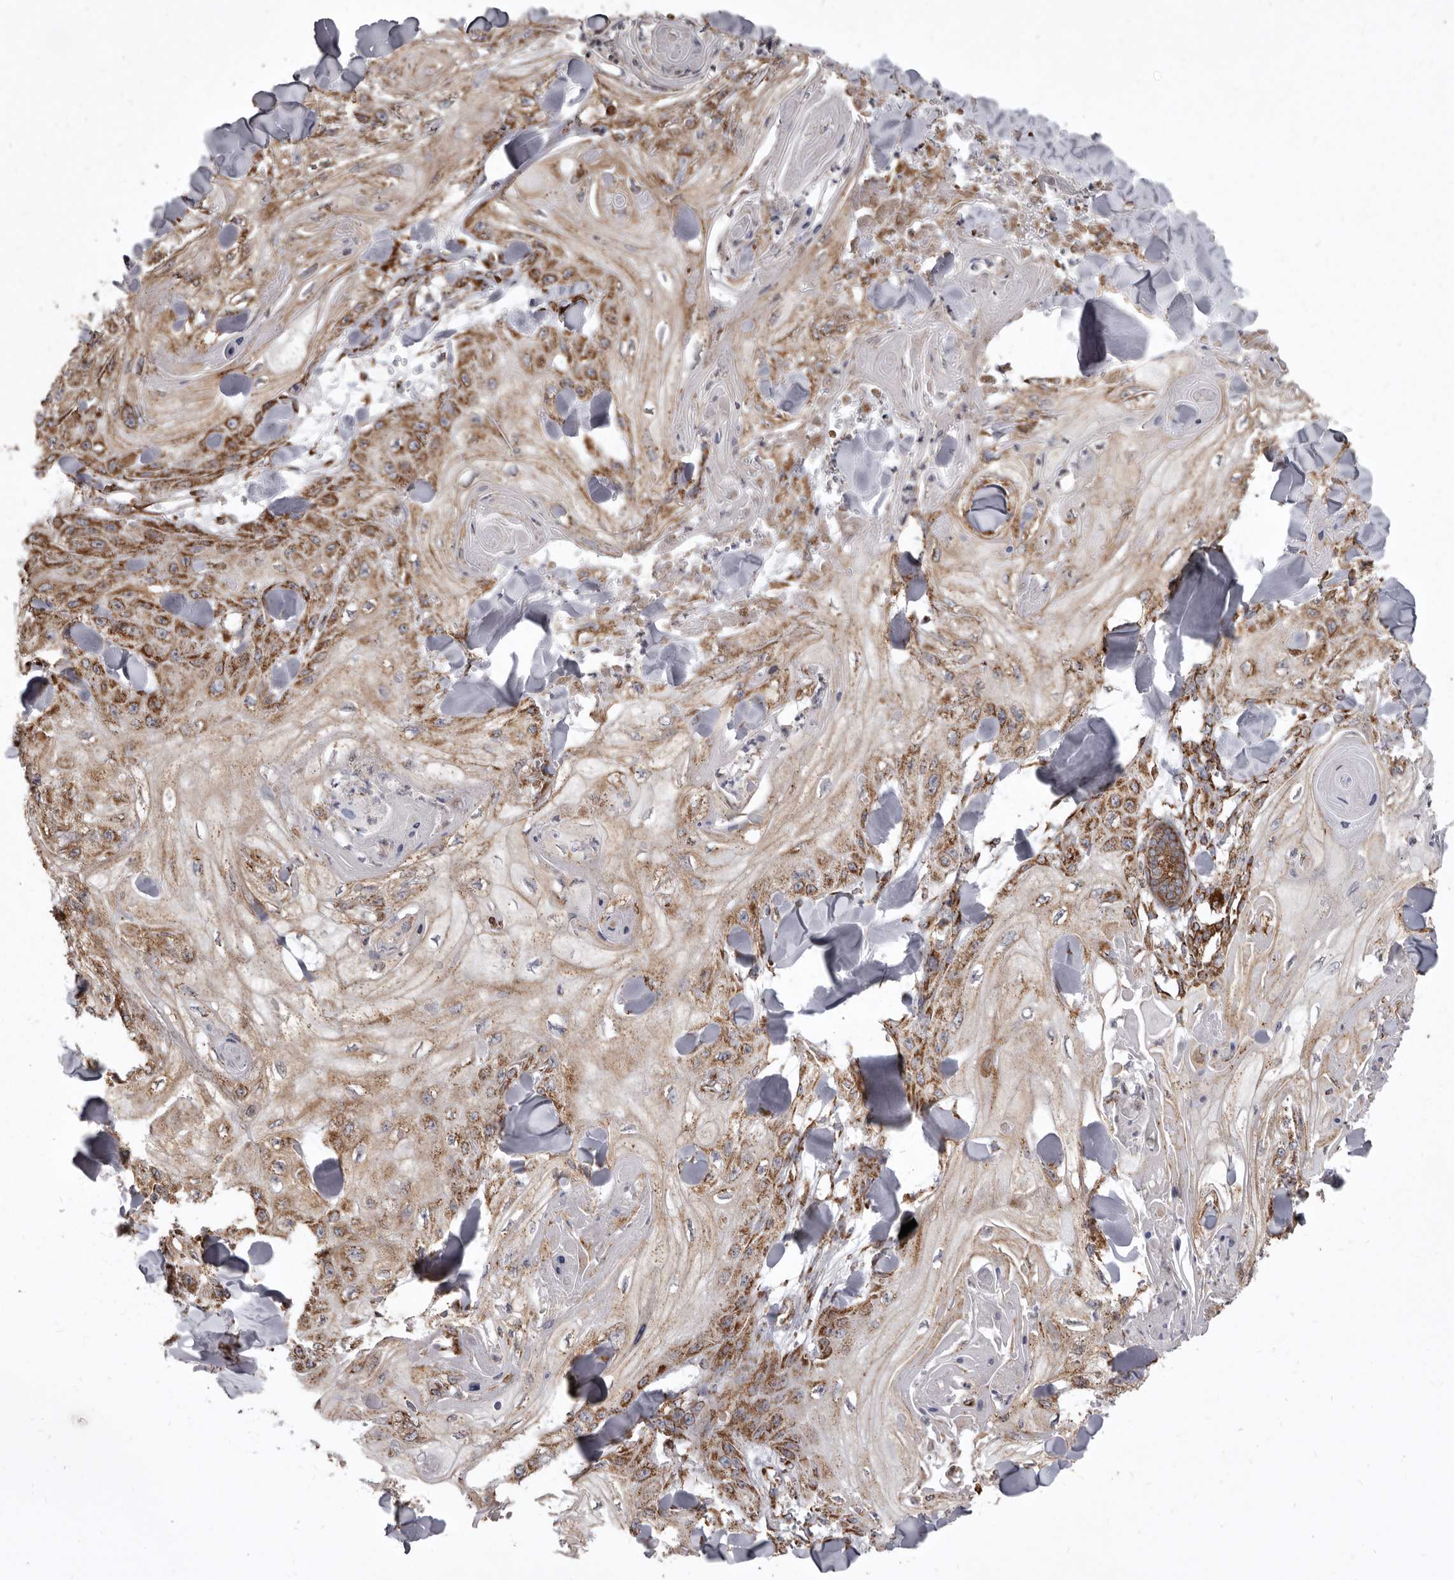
{"staining": {"intensity": "moderate", "quantity": ">75%", "location": "cytoplasmic/membranous"}, "tissue": "skin cancer", "cell_type": "Tumor cells", "image_type": "cancer", "snomed": [{"axis": "morphology", "description": "Squamous cell carcinoma, NOS"}, {"axis": "topography", "description": "Skin"}], "caption": "A brown stain shows moderate cytoplasmic/membranous positivity of a protein in human skin cancer (squamous cell carcinoma) tumor cells.", "gene": "CDK5RAP3", "patient": {"sex": "male", "age": 74}}